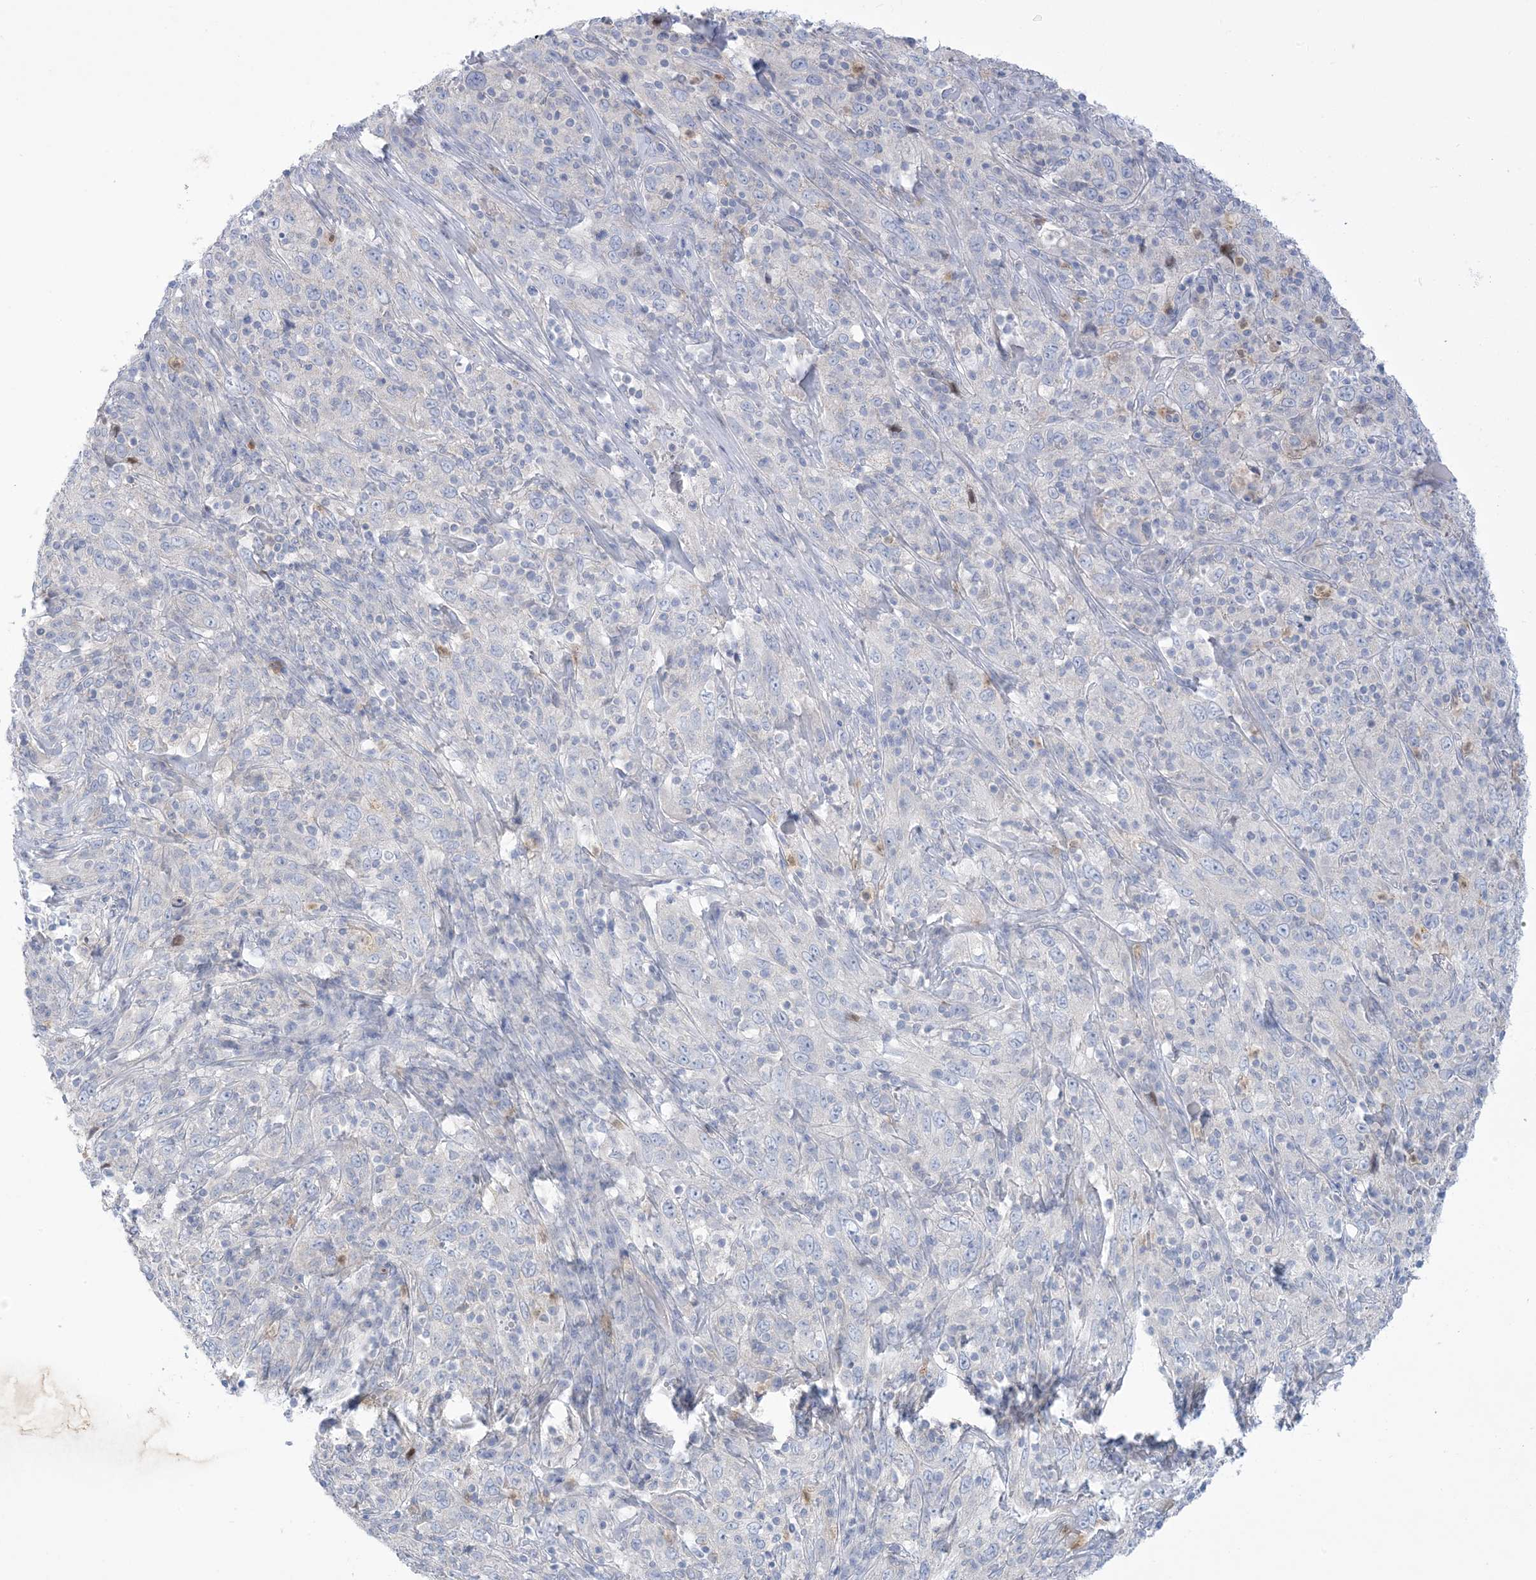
{"staining": {"intensity": "negative", "quantity": "none", "location": "none"}, "tissue": "cervical cancer", "cell_type": "Tumor cells", "image_type": "cancer", "snomed": [{"axis": "morphology", "description": "Squamous cell carcinoma, NOS"}, {"axis": "topography", "description": "Cervix"}], "caption": "Immunohistochemical staining of cervical cancer exhibits no significant positivity in tumor cells. Brightfield microscopy of immunohistochemistry stained with DAB (brown) and hematoxylin (blue), captured at high magnification.", "gene": "MTHFD2L", "patient": {"sex": "female", "age": 46}}